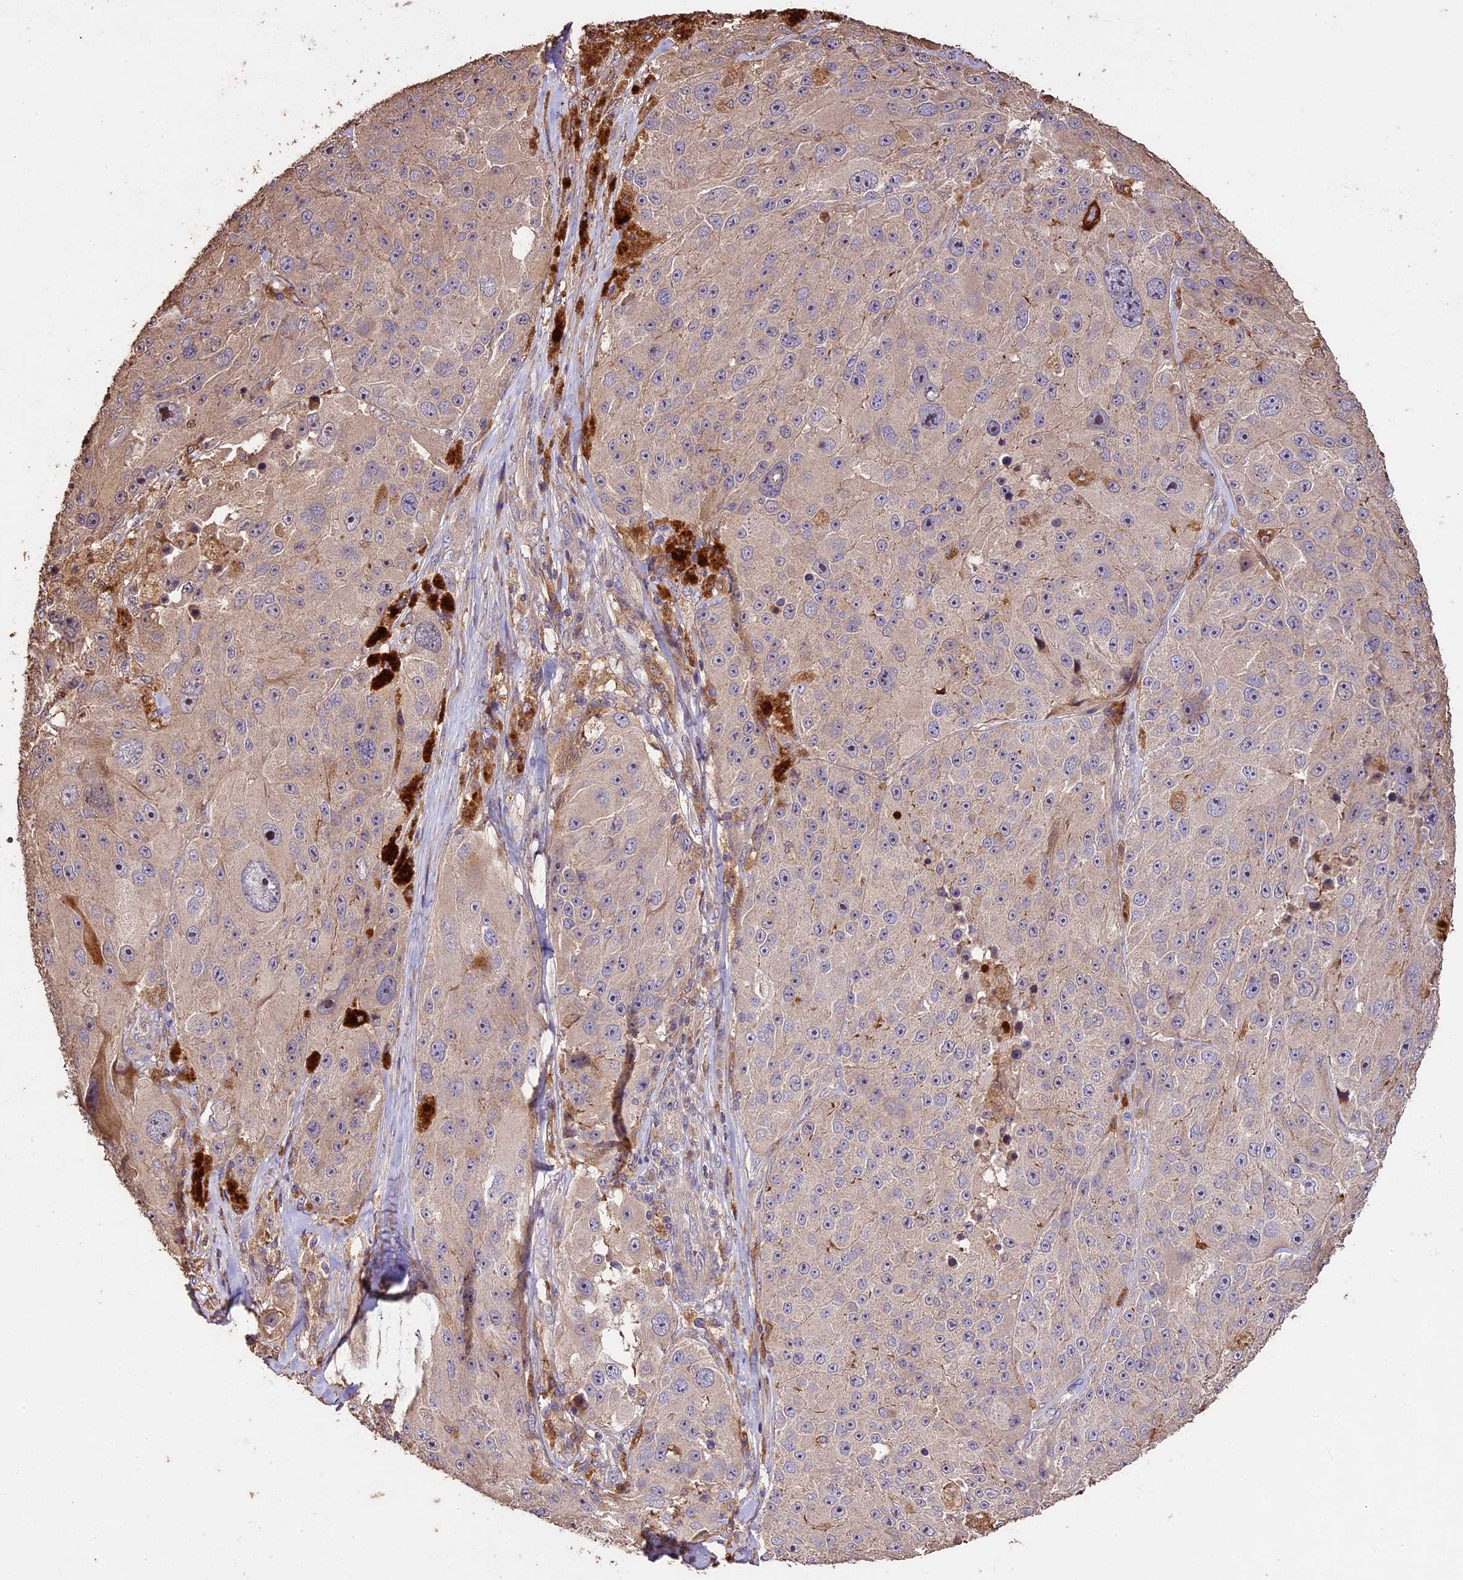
{"staining": {"intensity": "weak", "quantity": "<25%", "location": "cytoplasmic/membranous"}, "tissue": "melanoma", "cell_type": "Tumor cells", "image_type": "cancer", "snomed": [{"axis": "morphology", "description": "Malignant melanoma, Metastatic site"}, {"axis": "topography", "description": "Lymph node"}], "caption": "A high-resolution micrograph shows immunohistochemistry staining of malignant melanoma (metastatic site), which displays no significant expression in tumor cells.", "gene": "CRLF1", "patient": {"sex": "male", "age": 62}}